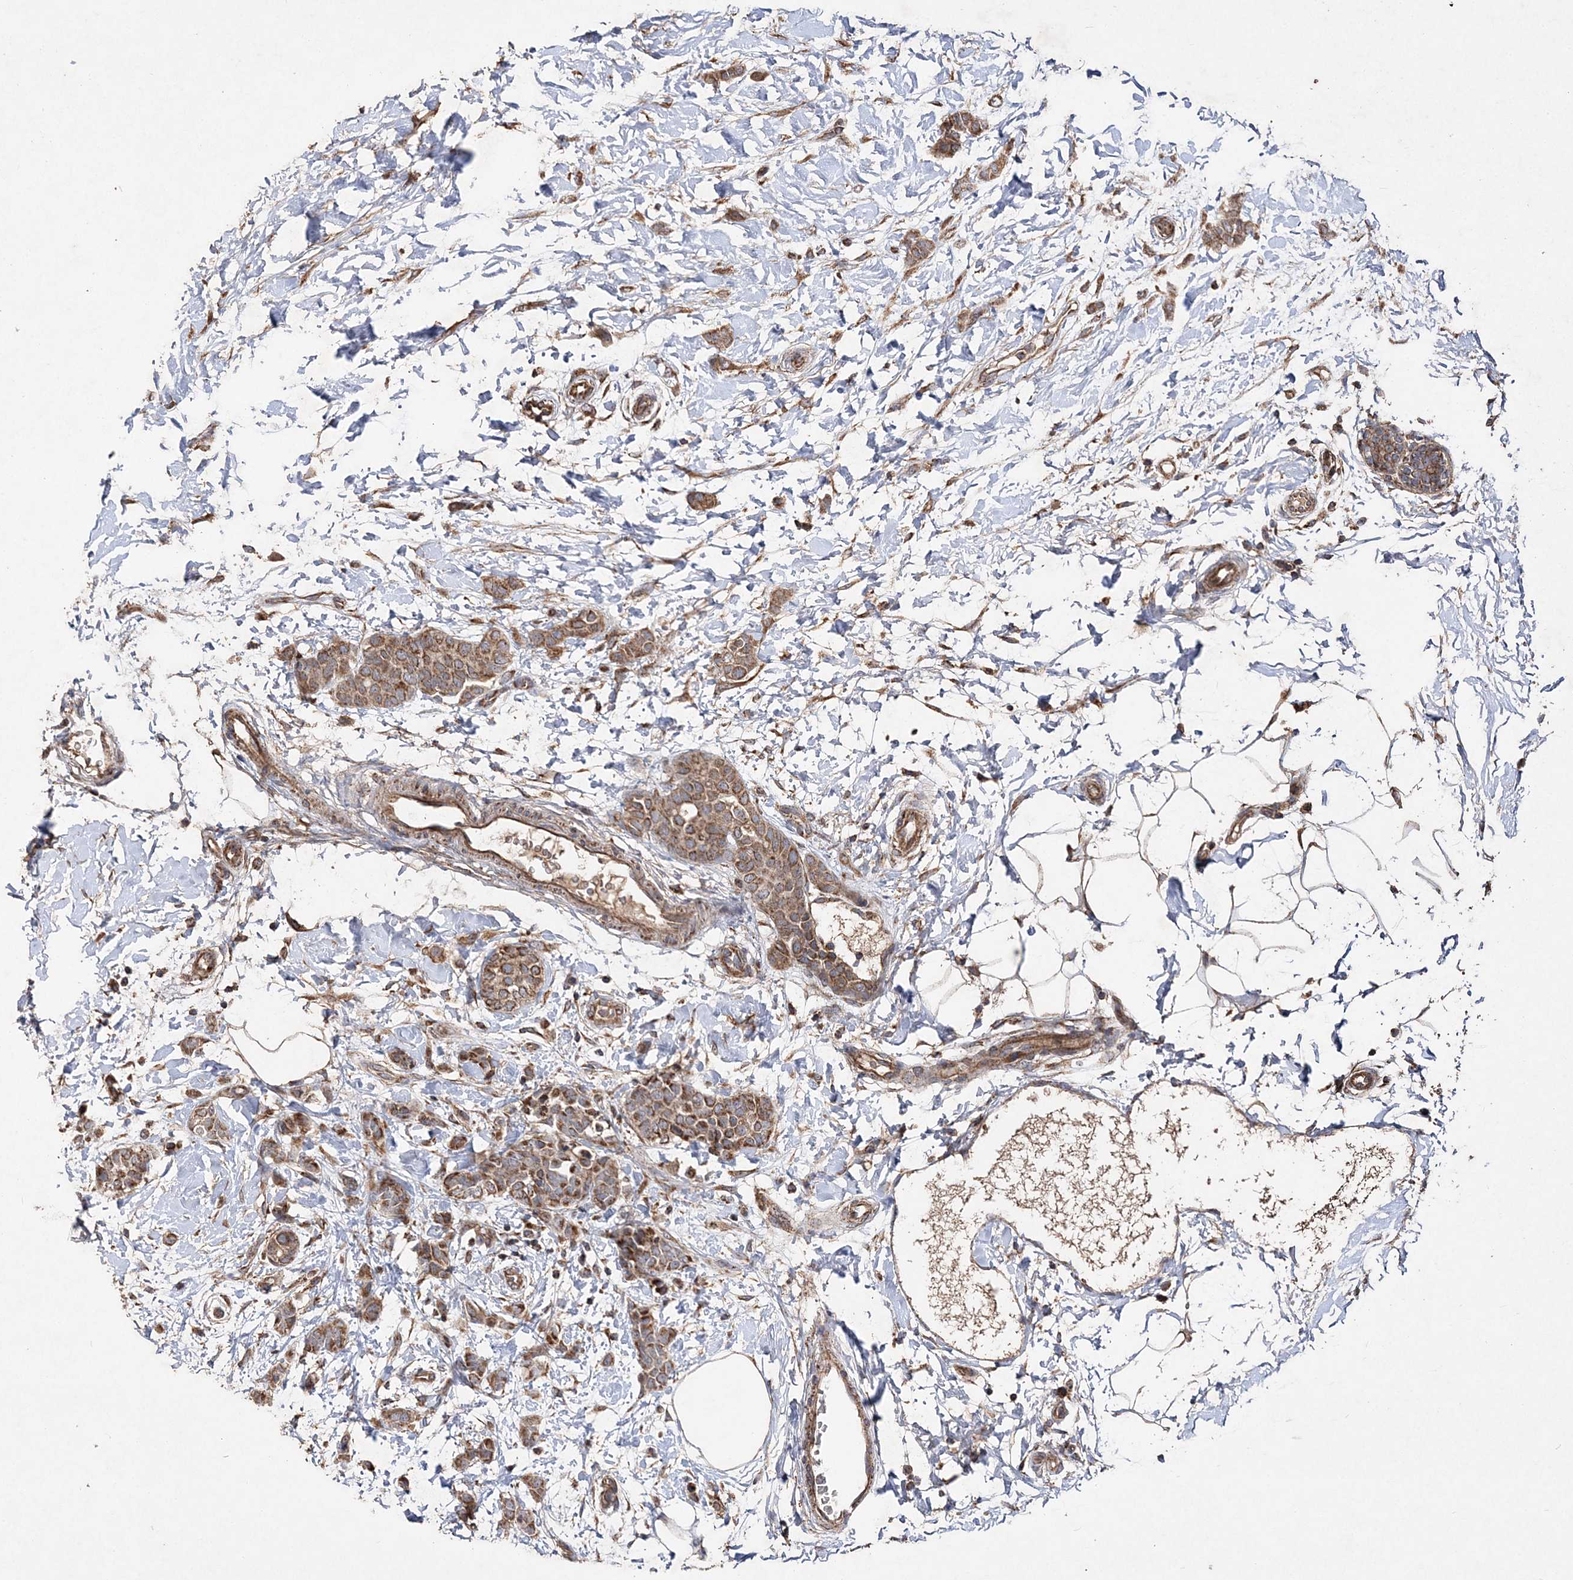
{"staining": {"intensity": "moderate", "quantity": ">75%", "location": "cytoplasmic/membranous"}, "tissue": "breast cancer", "cell_type": "Tumor cells", "image_type": "cancer", "snomed": [{"axis": "morphology", "description": "Lobular carcinoma, in situ"}, {"axis": "morphology", "description": "Lobular carcinoma"}, {"axis": "topography", "description": "Breast"}], "caption": "A brown stain highlights moderate cytoplasmic/membranous expression of a protein in lobular carcinoma in situ (breast) tumor cells.", "gene": "POC5", "patient": {"sex": "female", "age": 41}}